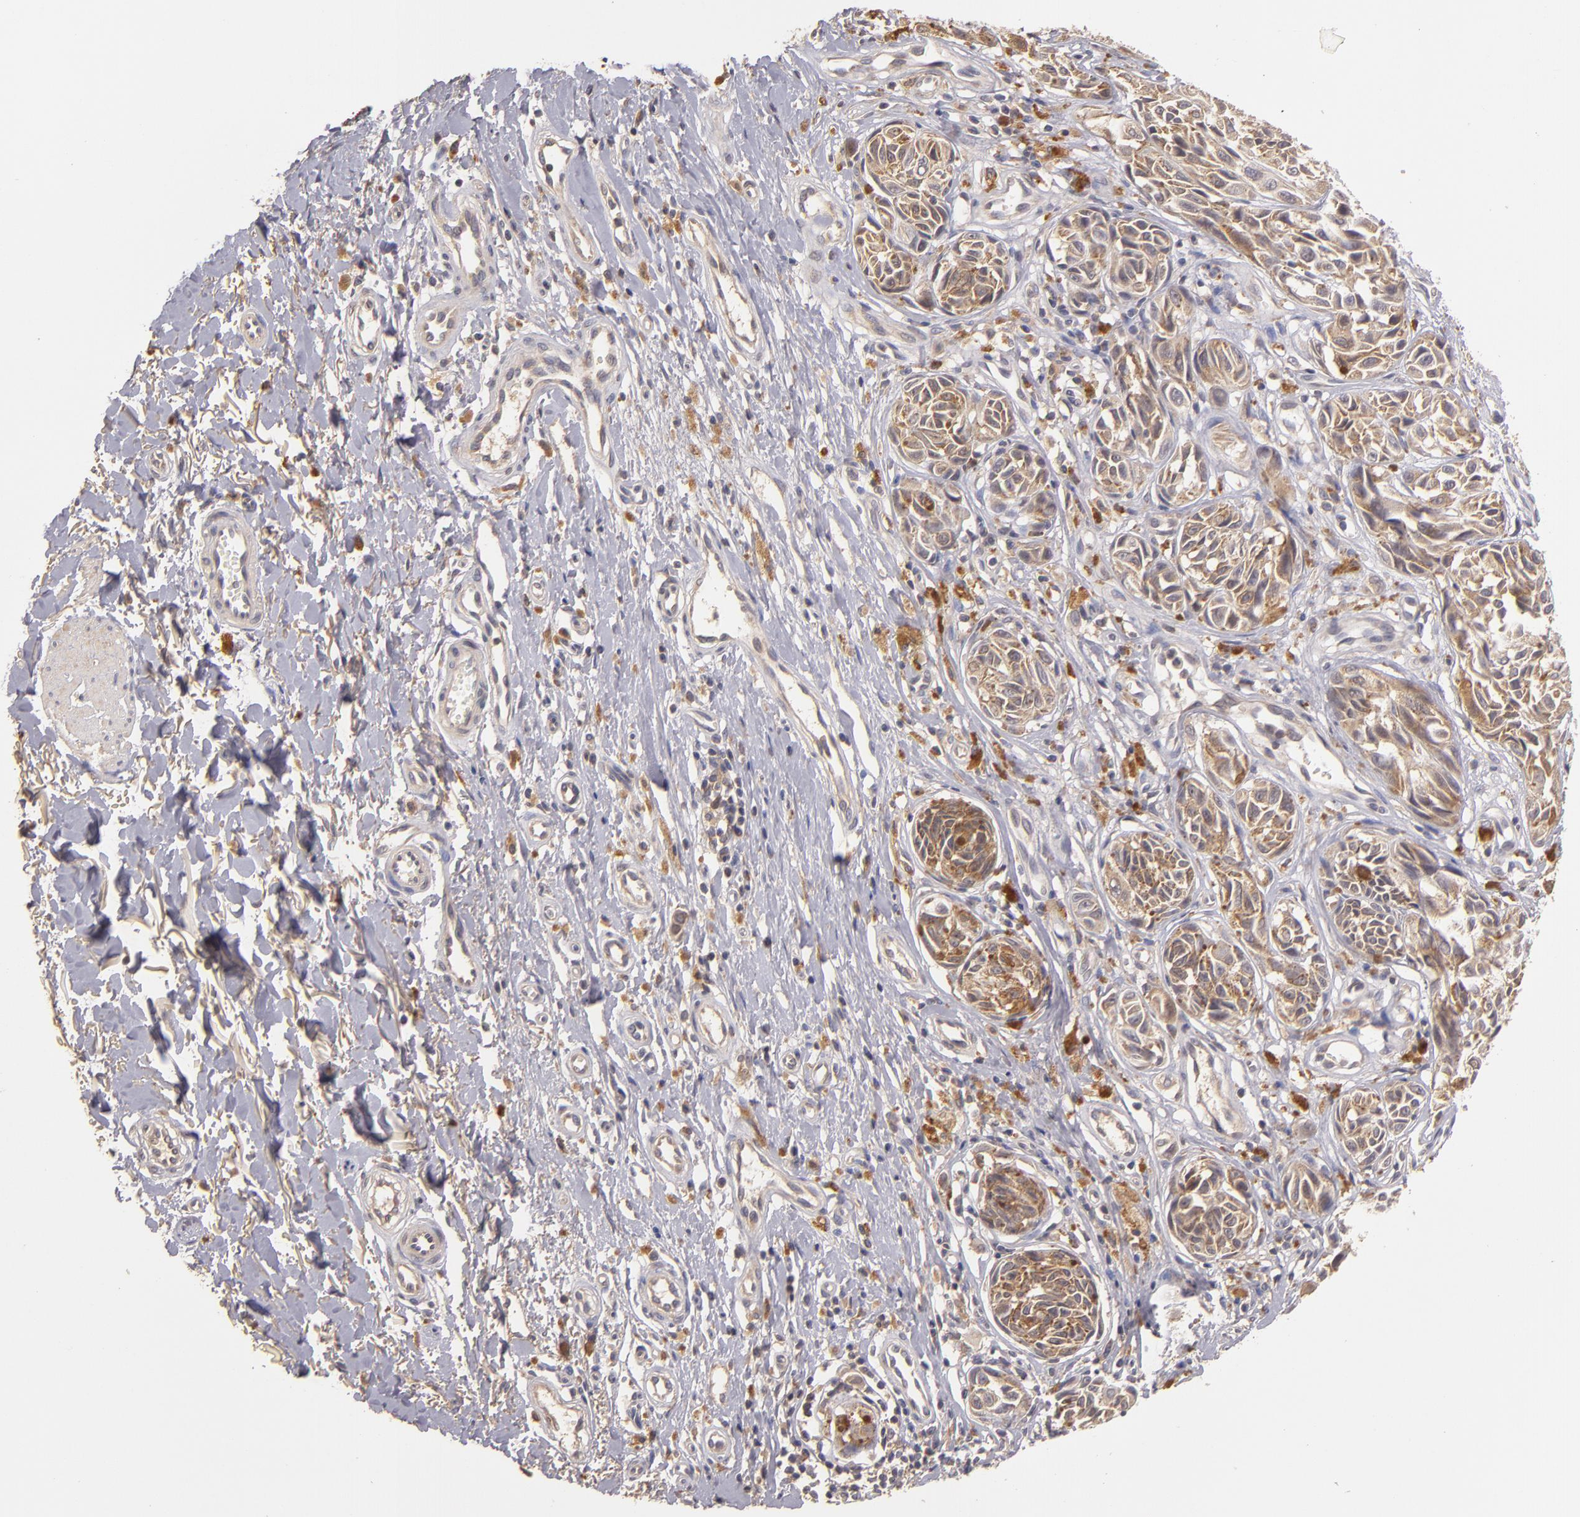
{"staining": {"intensity": "moderate", "quantity": ">75%", "location": "cytoplasmic/membranous"}, "tissue": "melanoma", "cell_type": "Tumor cells", "image_type": "cancer", "snomed": [{"axis": "morphology", "description": "Malignant melanoma, NOS"}, {"axis": "topography", "description": "Skin"}], "caption": "Immunohistochemical staining of human malignant melanoma displays medium levels of moderate cytoplasmic/membranous protein expression in approximately >75% of tumor cells.", "gene": "UPF3B", "patient": {"sex": "male", "age": 67}}